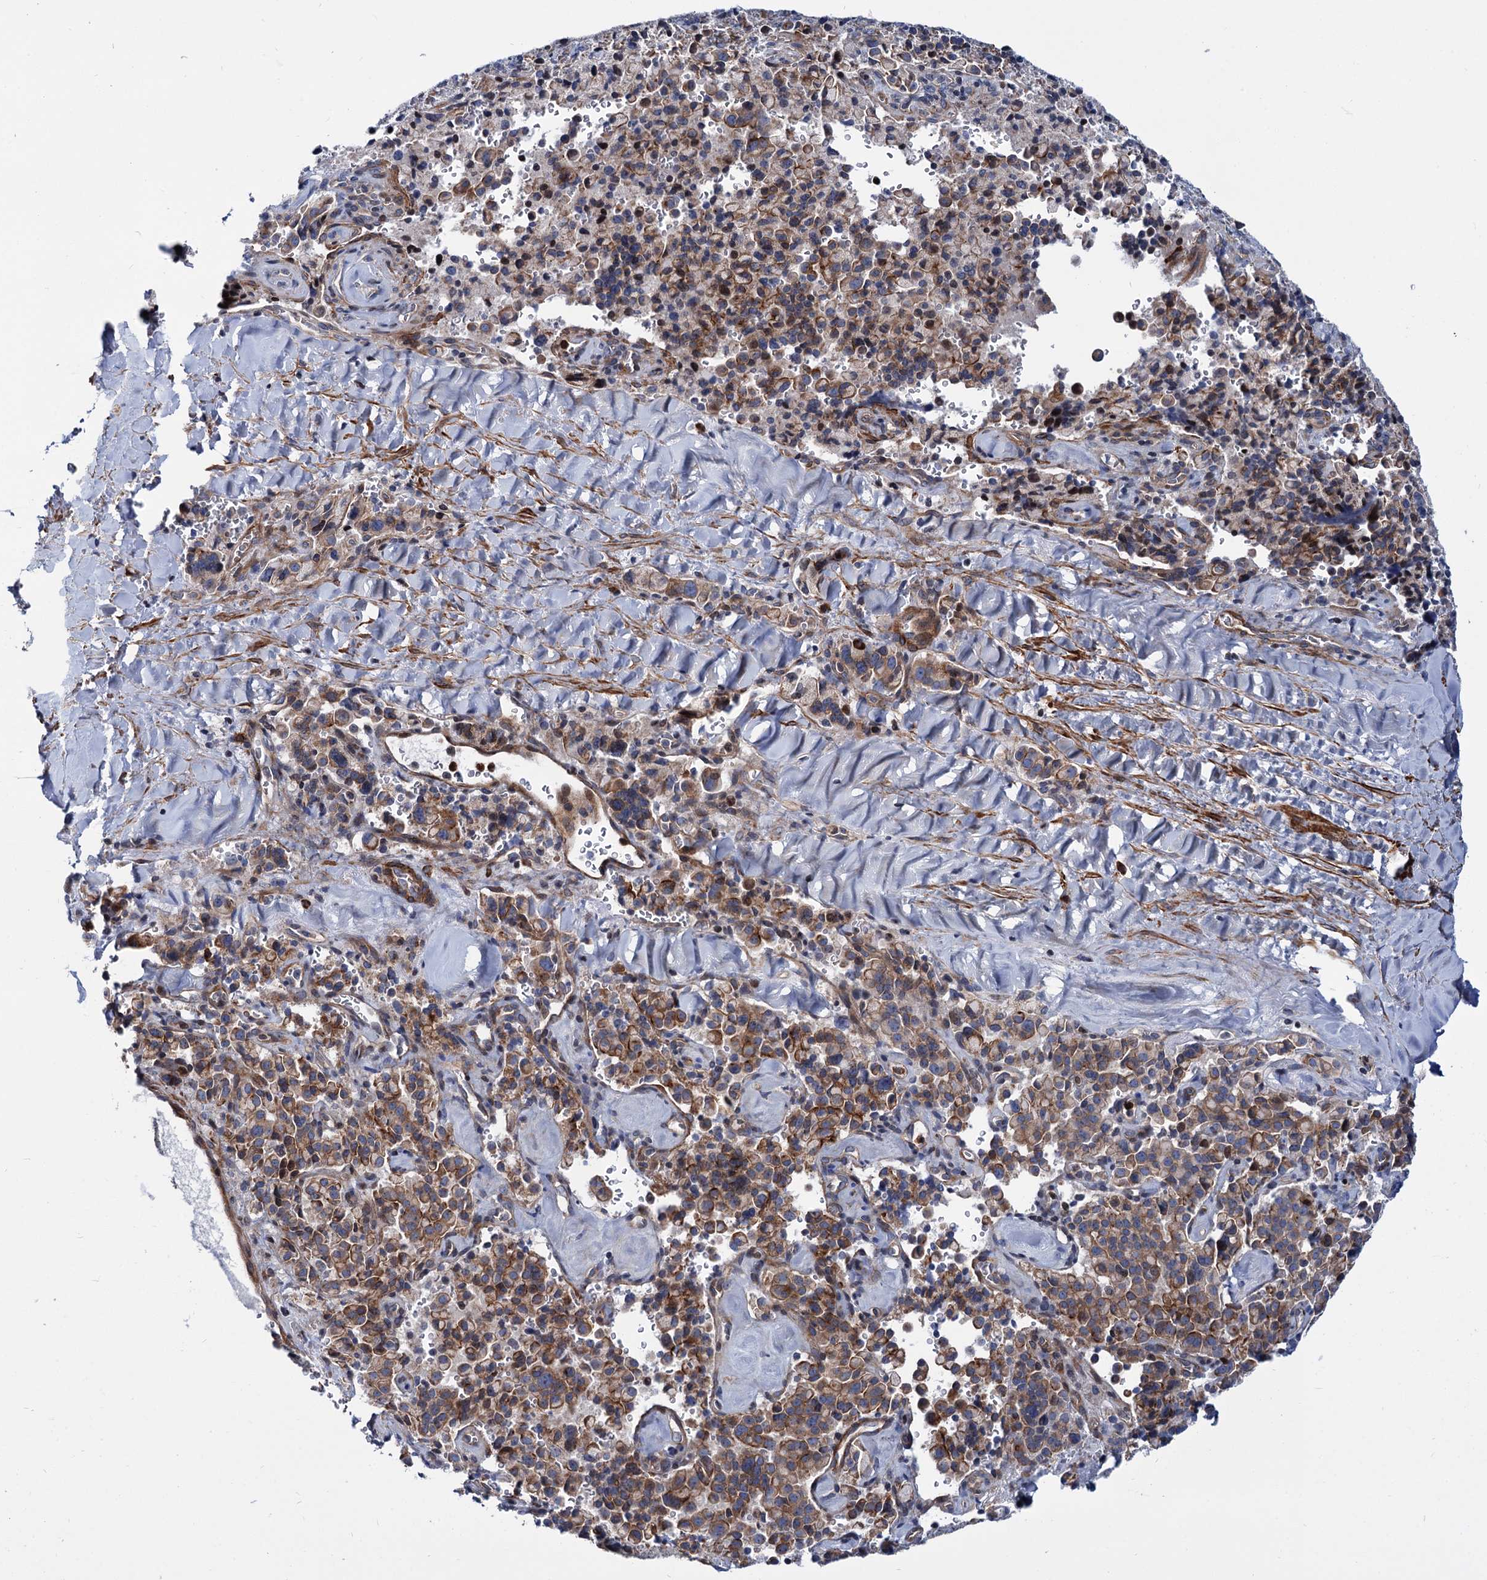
{"staining": {"intensity": "moderate", "quantity": "25%-75%", "location": "cytoplasmic/membranous"}, "tissue": "pancreatic cancer", "cell_type": "Tumor cells", "image_type": "cancer", "snomed": [{"axis": "morphology", "description": "Adenocarcinoma, NOS"}, {"axis": "topography", "description": "Pancreas"}], "caption": "Immunohistochemical staining of pancreatic cancer shows medium levels of moderate cytoplasmic/membranous positivity in approximately 25%-75% of tumor cells.", "gene": "THAP9", "patient": {"sex": "male", "age": 65}}